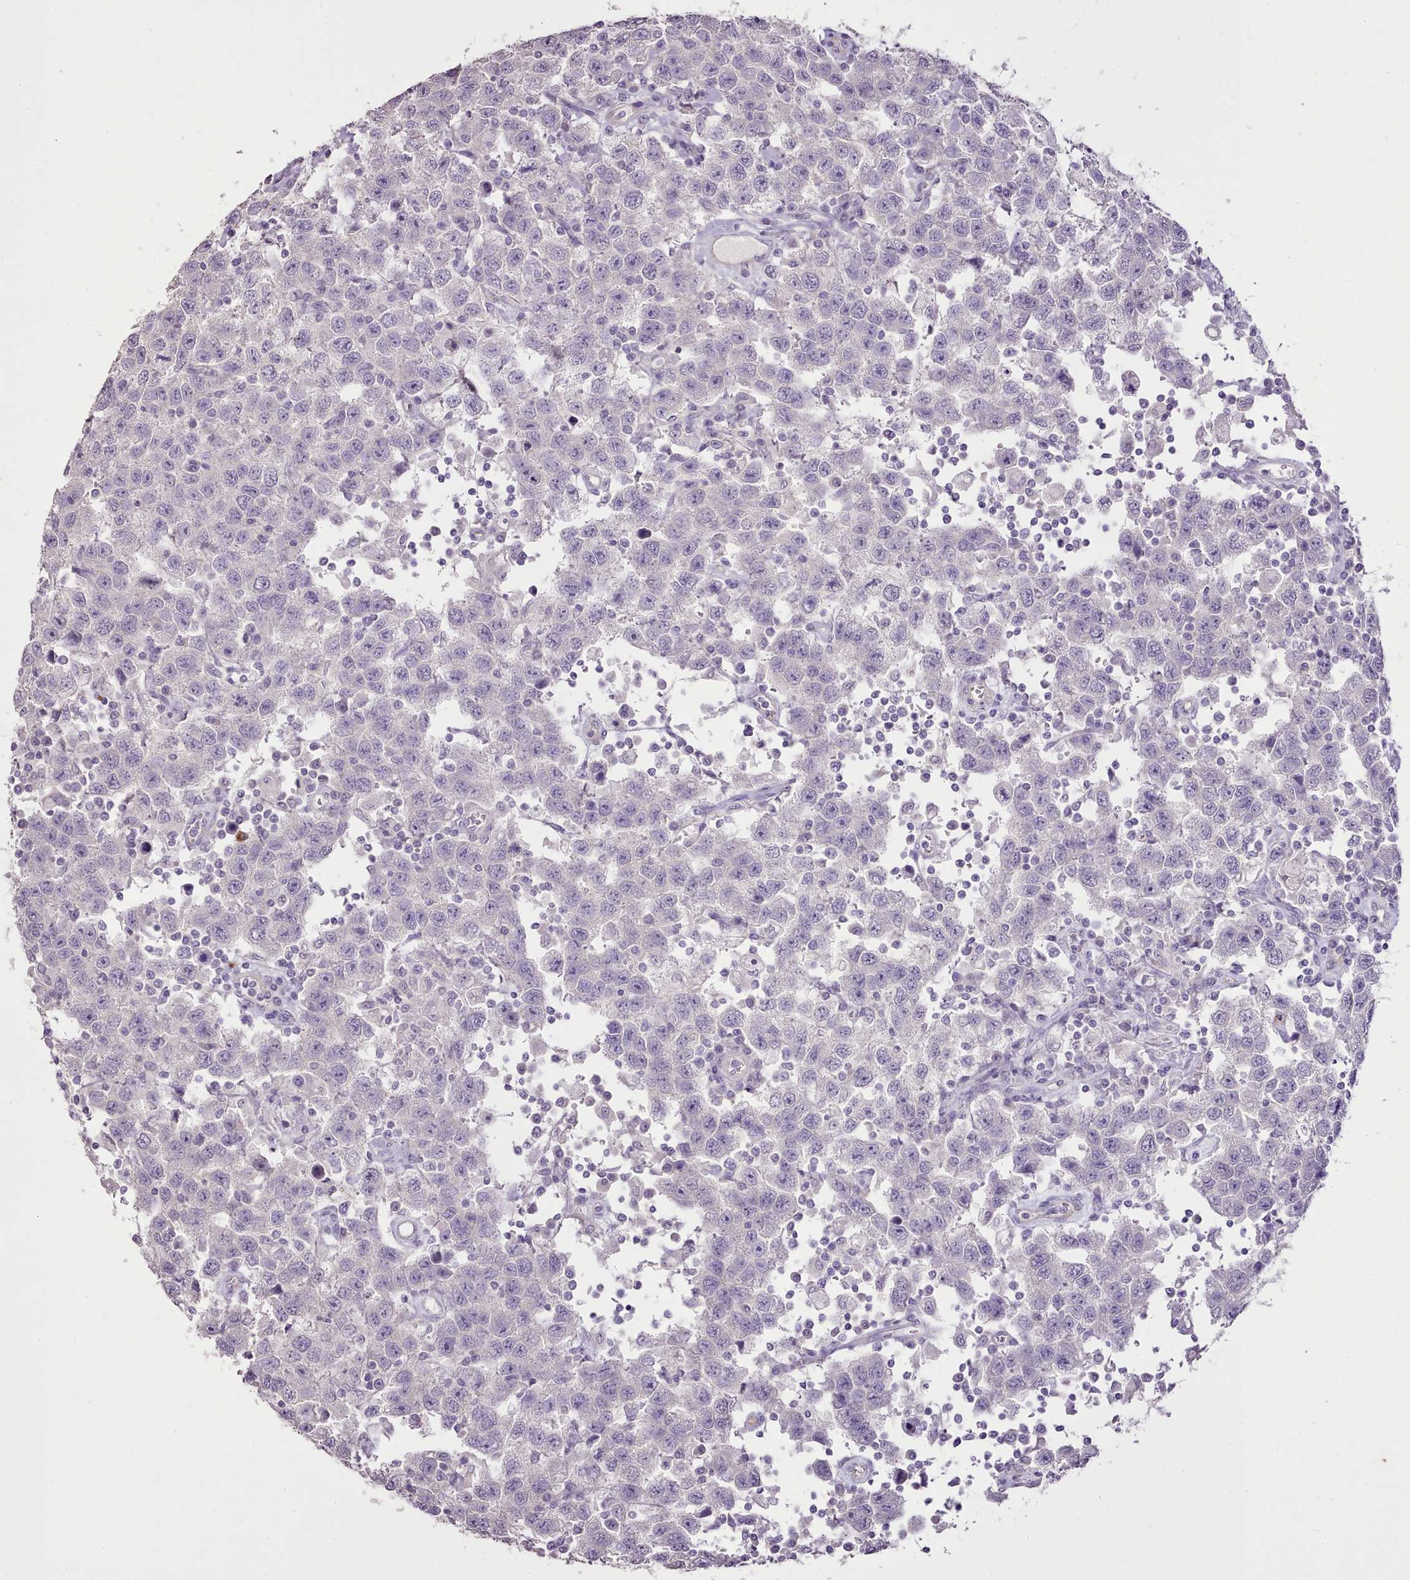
{"staining": {"intensity": "negative", "quantity": "none", "location": "none"}, "tissue": "testis cancer", "cell_type": "Tumor cells", "image_type": "cancer", "snomed": [{"axis": "morphology", "description": "Seminoma, NOS"}, {"axis": "topography", "description": "Testis"}], "caption": "A micrograph of human seminoma (testis) is negative for staining in tumor cells.", "gene": "BLOC1S2", "patient": {"sex": "male", "age": 41}}